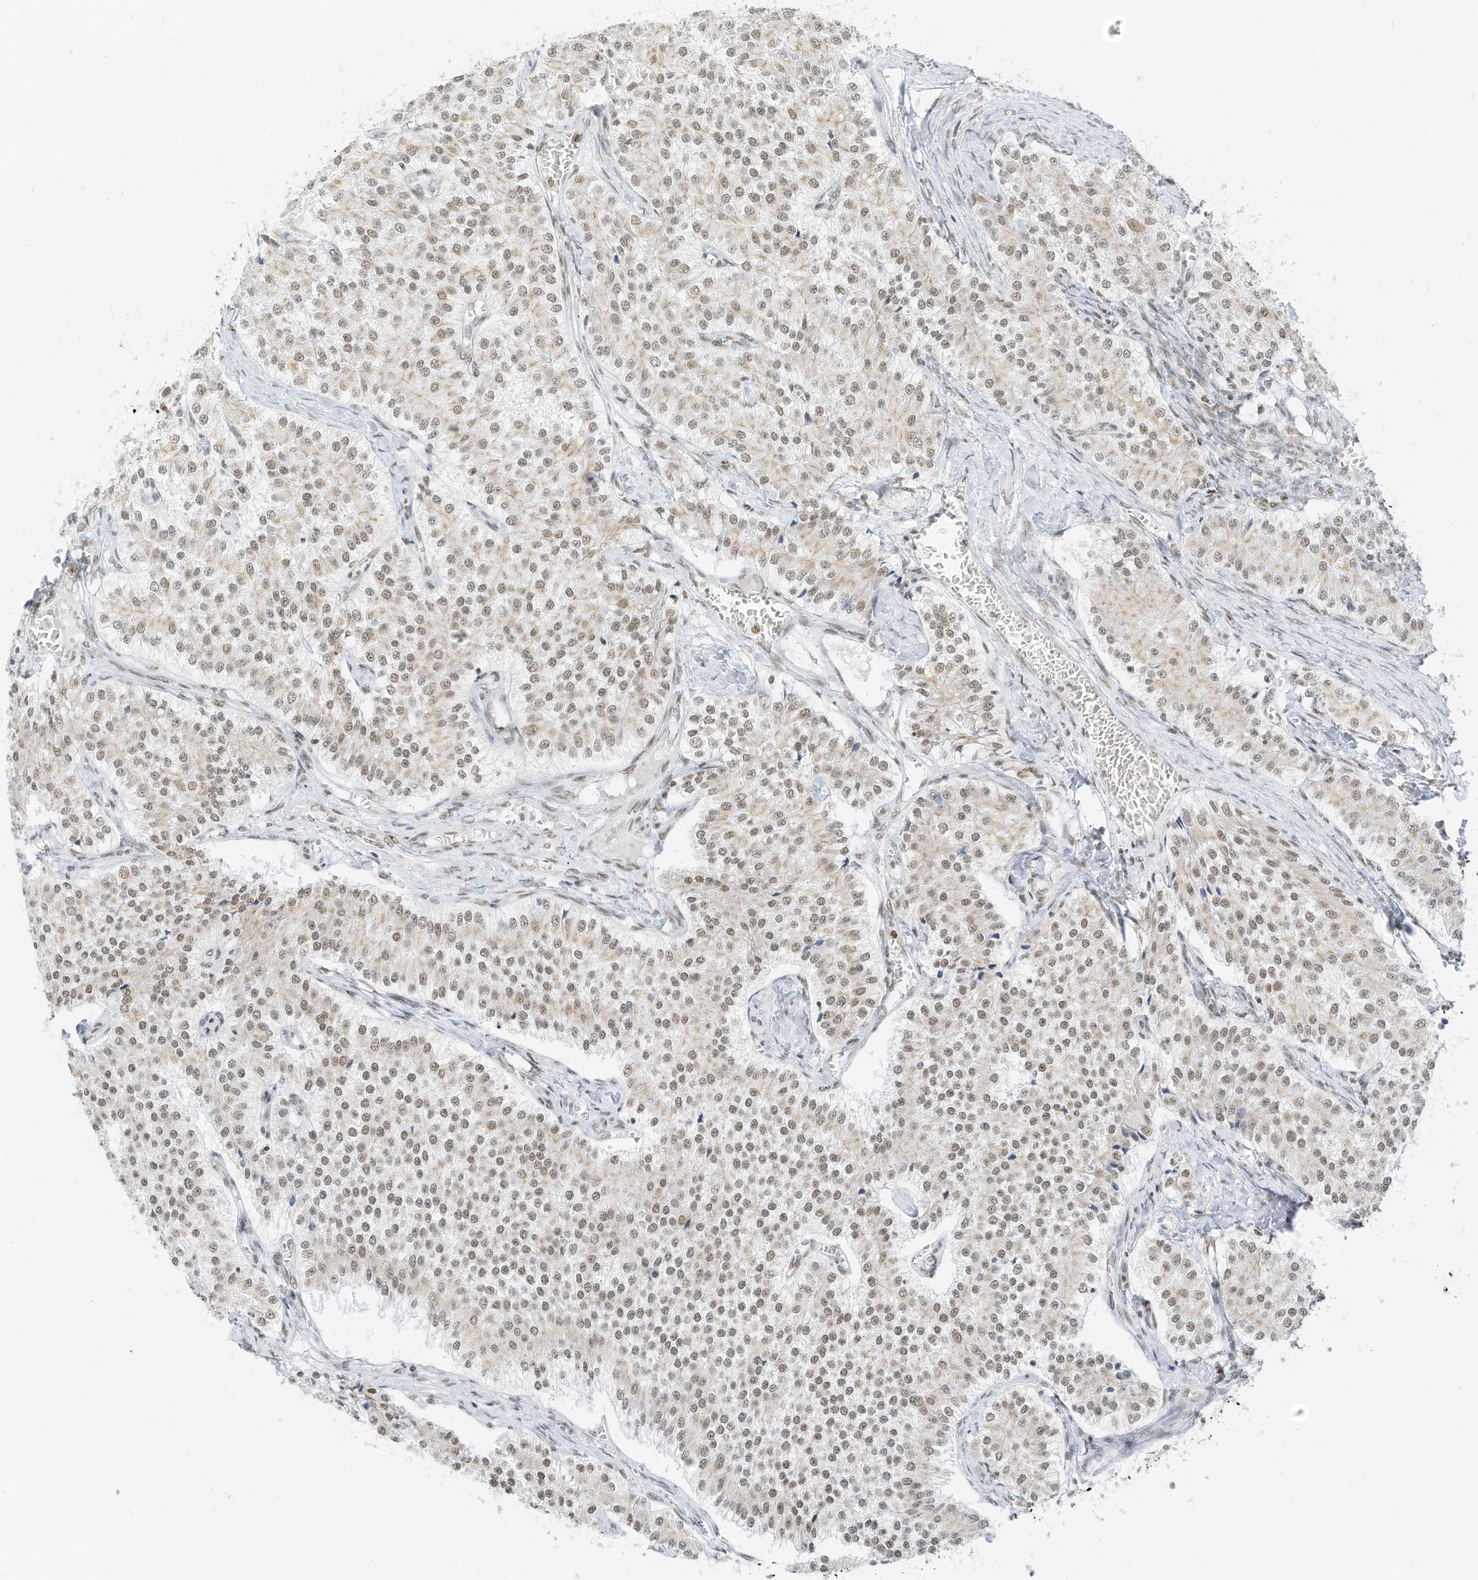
{"staining": {"intensity": "moderate", "quantity": ">75%", "location": "nuclear"}, "tissue": "carcinoid", "cell_type": "Tumor cells", "image_type": "cancer", "snomed": [{"axis": "morphology", "description": "Carcinoid, malignant, NOS"}, {"axis": "topography", "description": "Colon"}], "caption": "DAB (3,3'-diaminobenzidine) immunohistochemical staining of carcinoid reveals moderate nuclear protein positivity in approximately >75% of tumor cells.", "gene": "SMARCA2", "patient": {"sex": "female", "age": 52}}